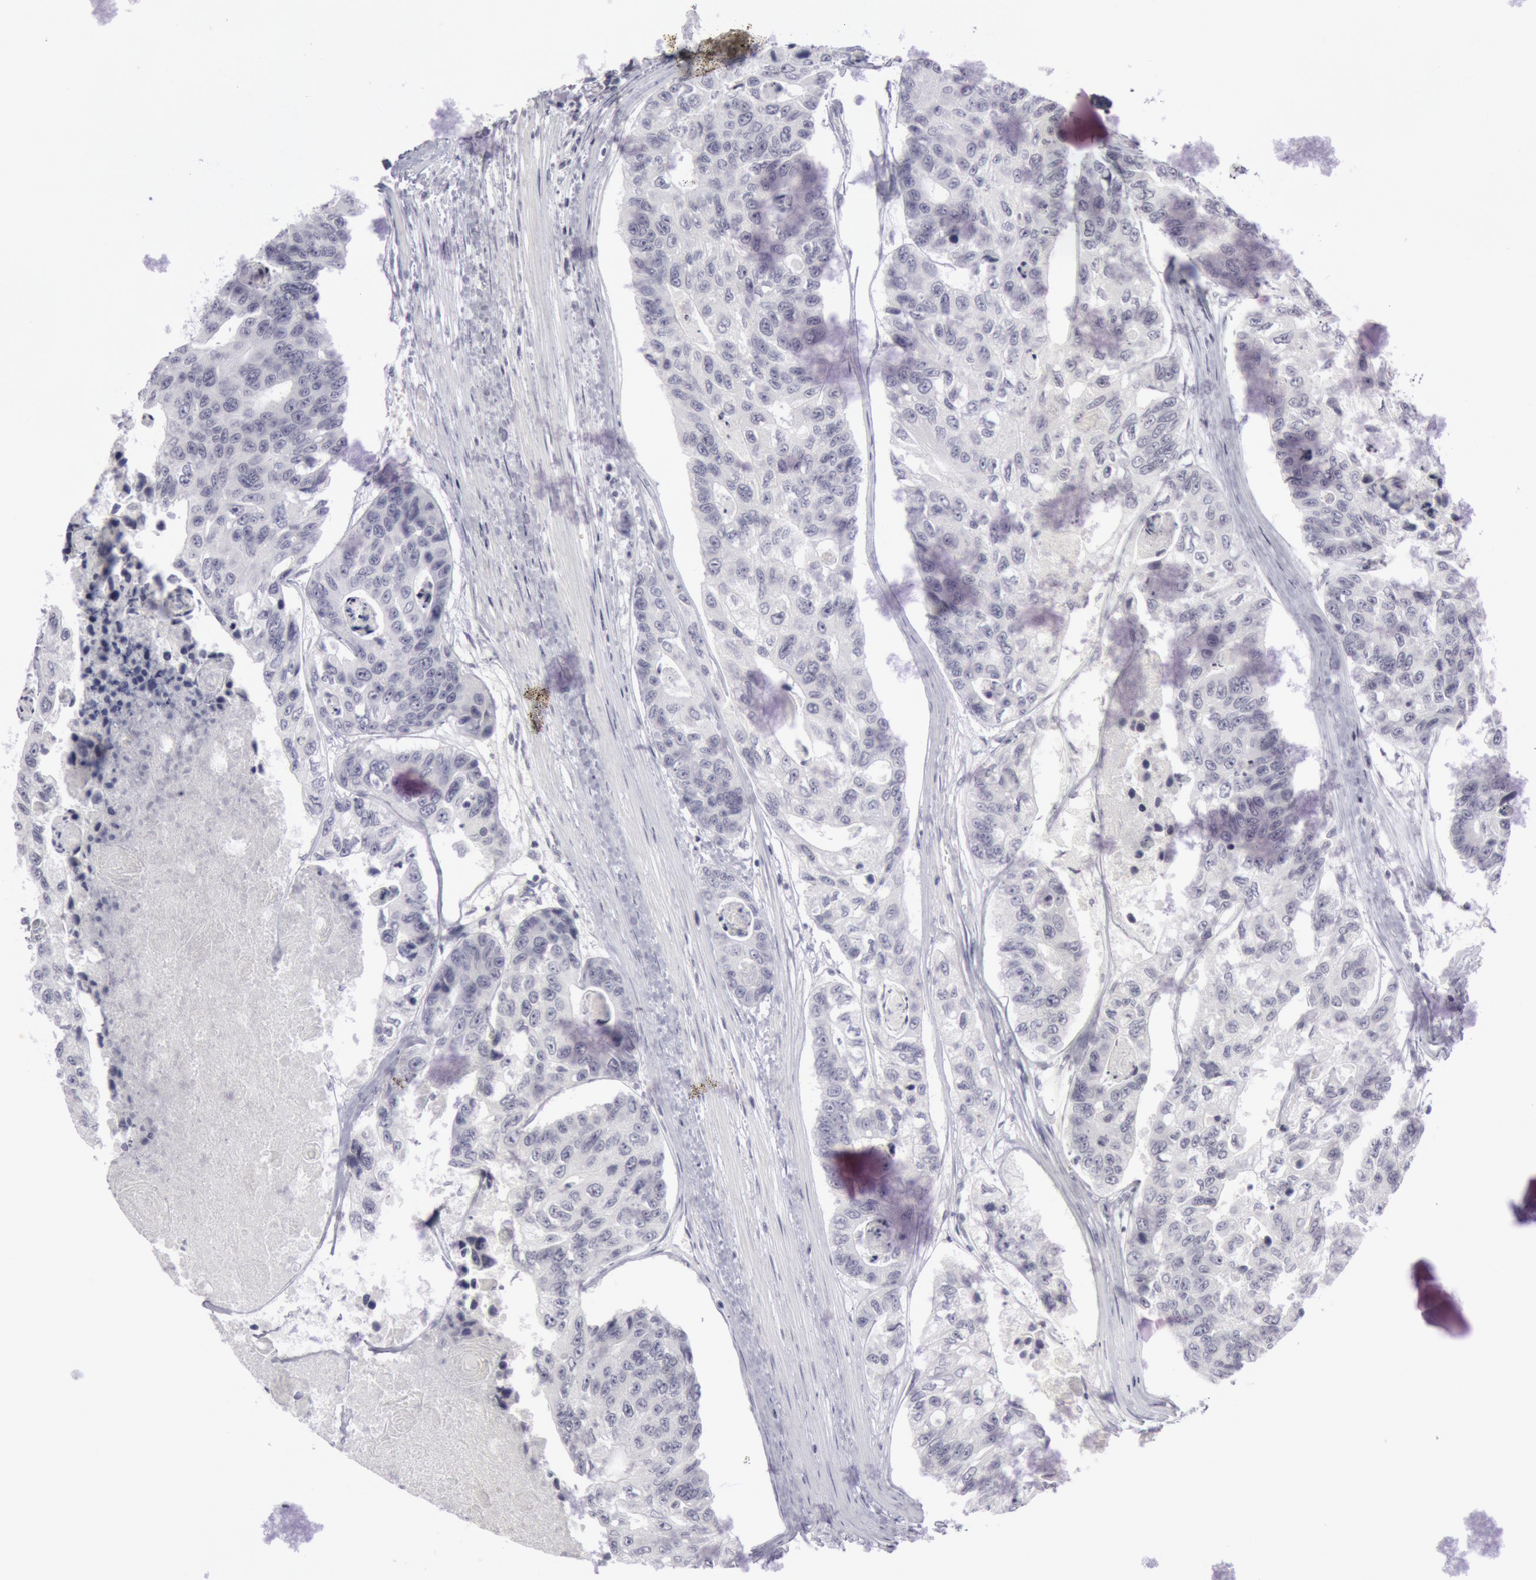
{"staining": {"intensity": "negative", "quantity": "none", "location": "none"}, "tissue": "colorectal cancer", "cell_type": "Tumor cells", "image_type": "cancer", "snomed": [{"axis": "morphology", "description": "Adenocarcinoma, NOS"}, {"axis": "topography", "description": "Colon"}], "caption": "Colorectal cancer (adenocarcinoma) was stained to show a protein in brown. There is no significant expression in tumor cells.", "gene": "KRT16", "patient": {"sex": "female", "age": 86}}